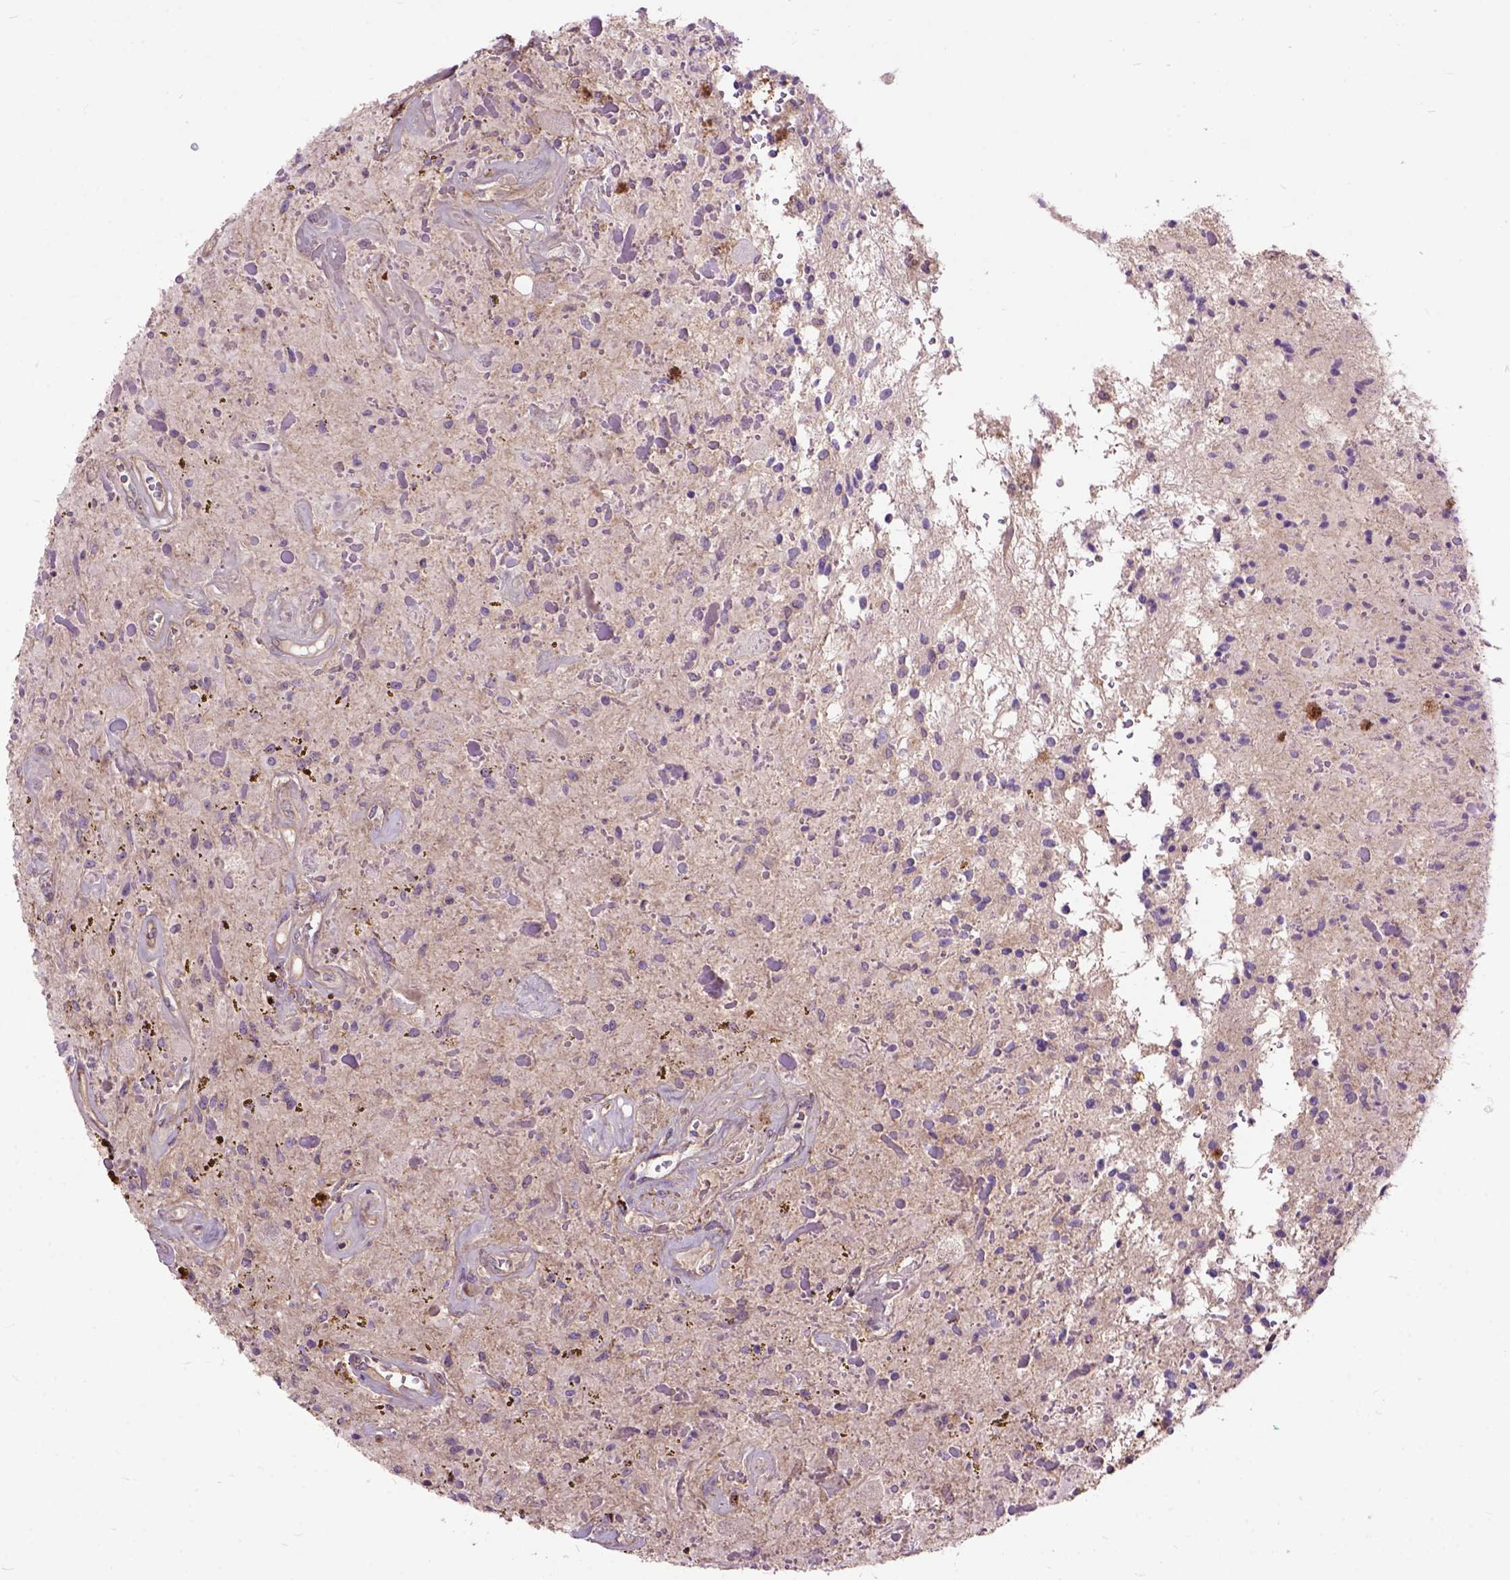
{"staining": {"intensity": "negative", "quantity": "none", "location": "none"}, "tissue": "glioma", "cell_type": "Tumor cells", "image_type": "cancer", "snomed": [{"axis": "morphology", "description": "Glioma, malignant, Low grade"}, {"axis": "topography", "description": "Cerebellum"}], "caption": "Histopathology image shows no protein expression in tumor cells of glioma tissue. (DAB IHC, high magnification).", "gene": "MAPT", "patient": {"sex": "female", "age": 14}}